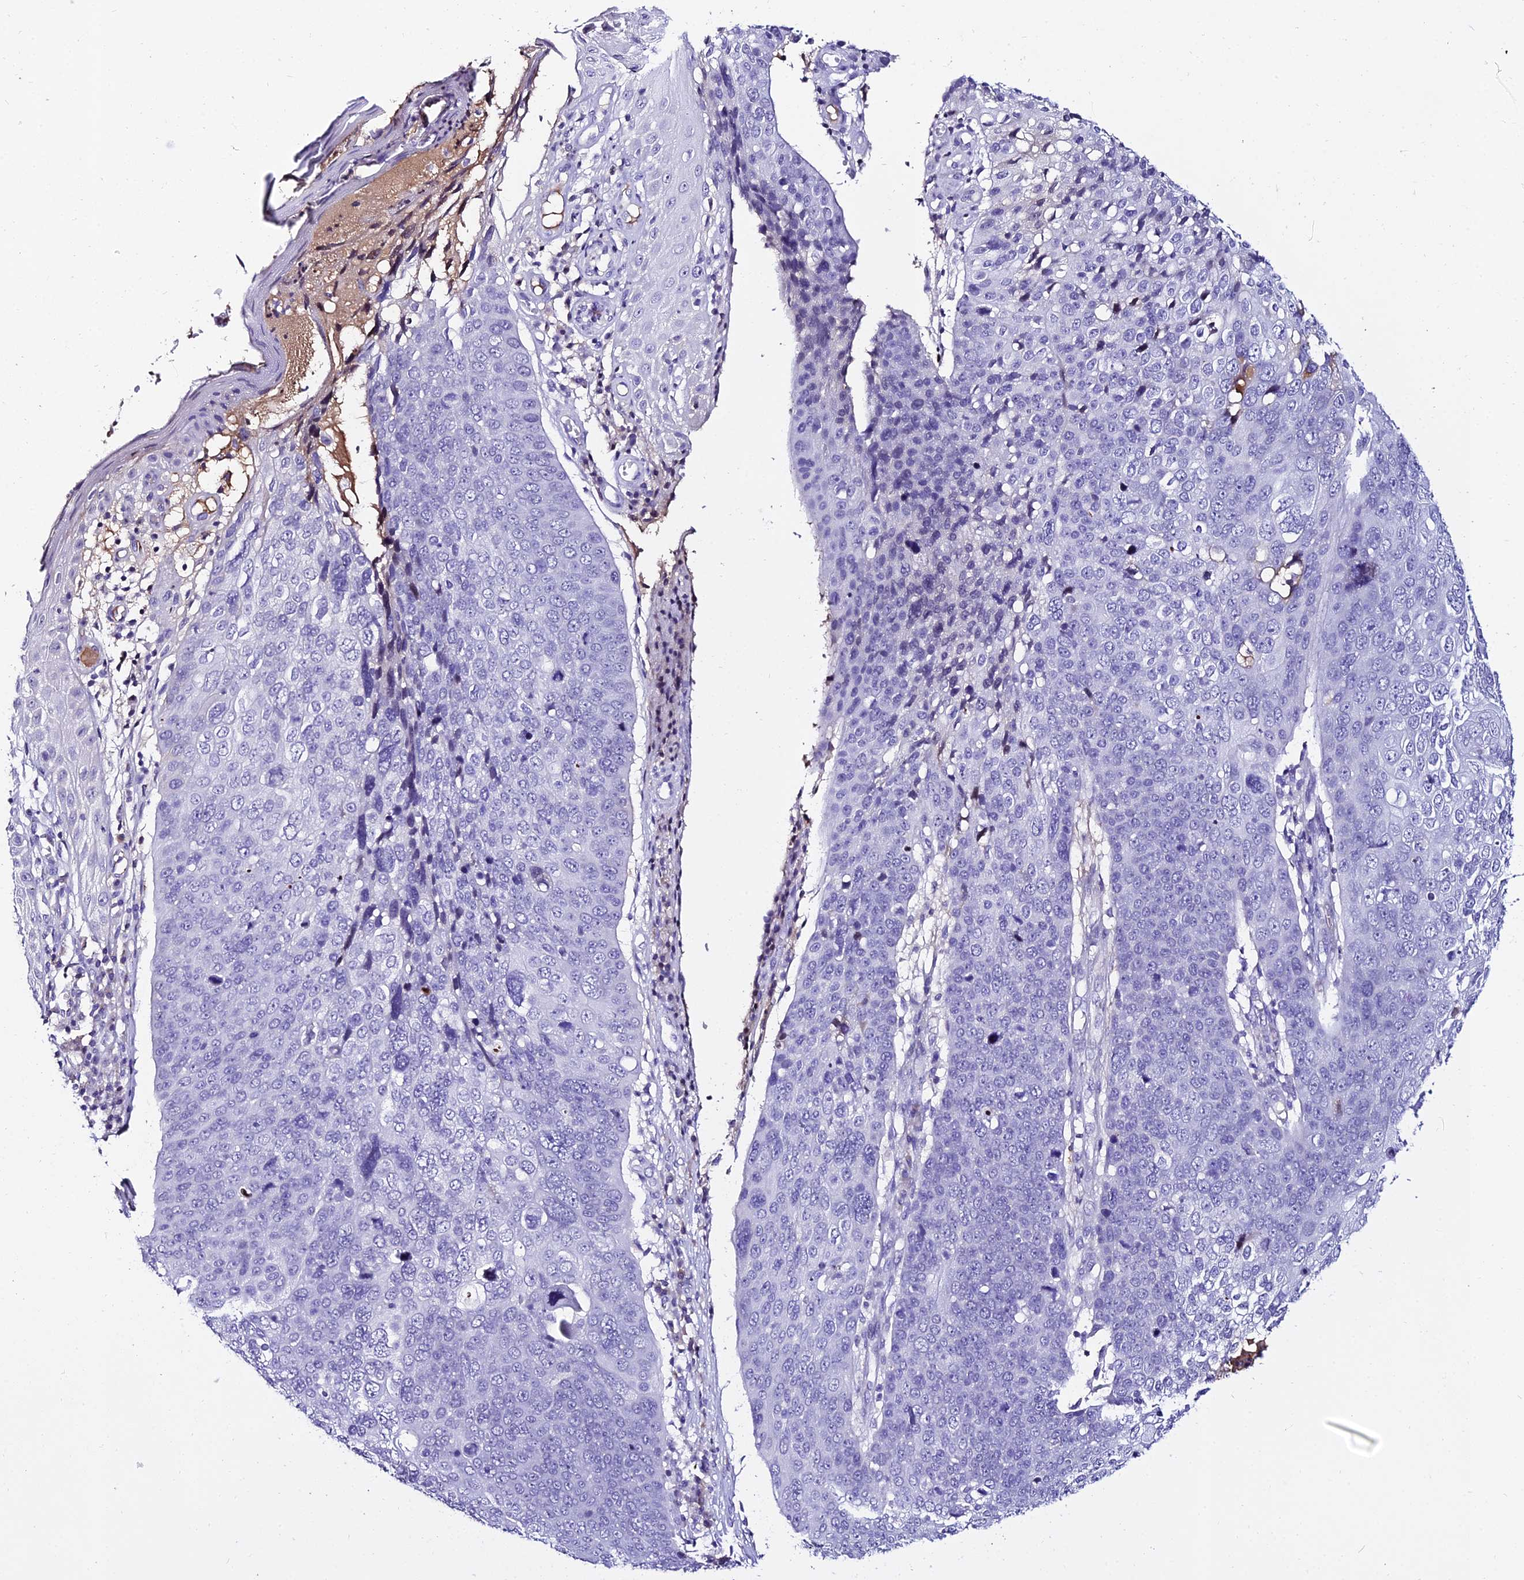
{"staining": {"intensity": "negative", "quantity": "none", "location": "none"}, "tissue": "skin cancer", "cell_type": "Tumor cells", "image_type": "cancer", "snomed": [{"axis": "morphology", "description": "Squamous cell carcinoma, NOS"}, {"axis": "topography", "description": "Skin"}], "caption": "Immunohistochemistry photomicrograph of skin cancer stained for a protein (brown), which demonstrates no expression in tumor cells.", "gene": "DEFB132", "patient": {"sex": "male", "age": 71}}